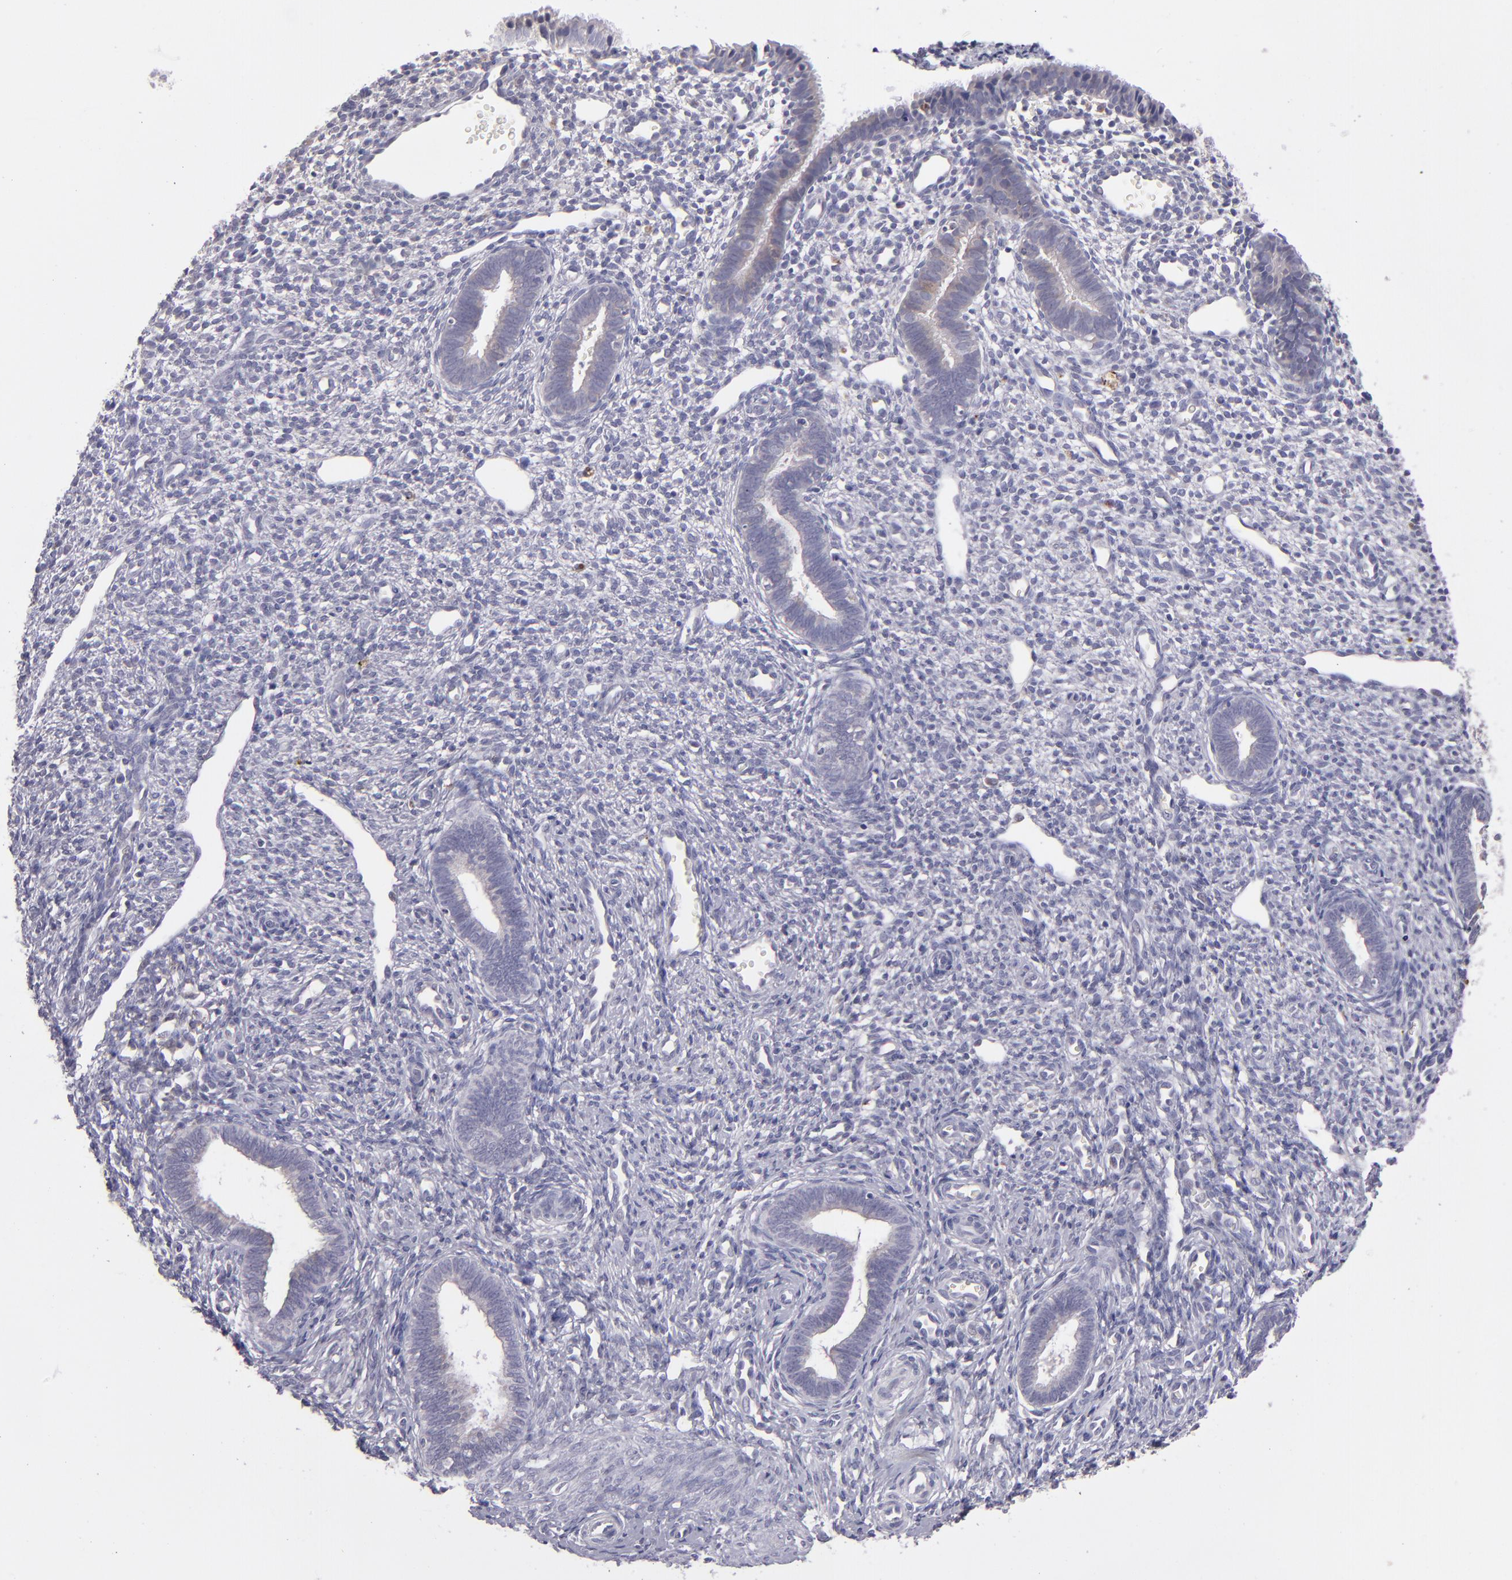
{"staining": {"intensity": "strong", "quantity": "<25%", "location": "nuclear"}, "tissue": "endometrium", "cell_type": "Cells in endometrial stroma", "image_type": "normal", "snomed": [{"axis": "morphology", "description": "Normal tissue, NOS"}, {"axis": "topography", "description": "Endometrium"}], "caption": "Immunohistochemical staining of unremarkable human endometrium shows medium levels of strong nuclear positivity in approximately <25% of cells in endometrial stroma.", "gene": "TRAF3", "patient": {"sex": "female", "age": 27}}